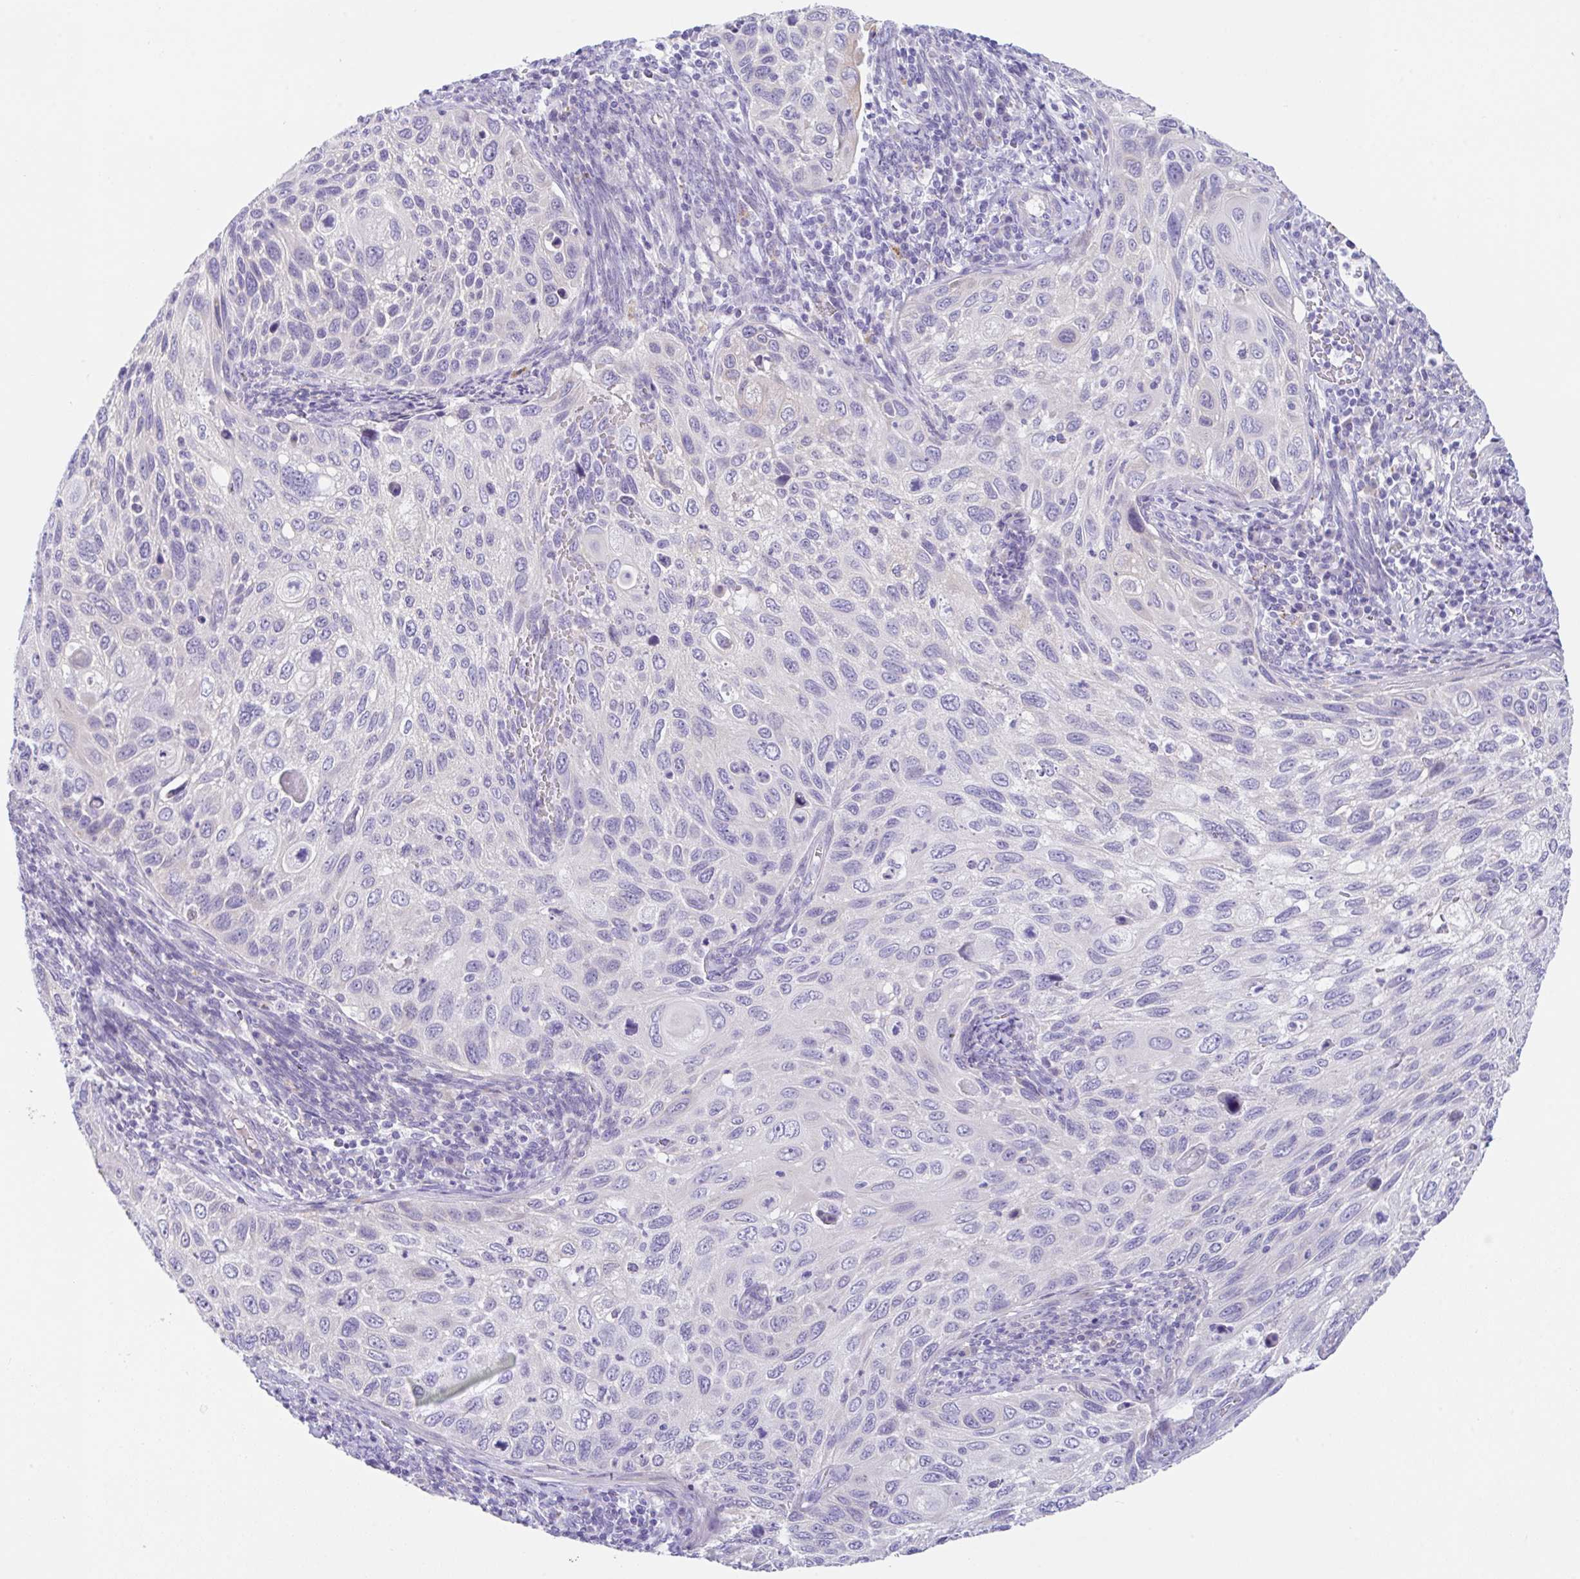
{"staining": {"intensity": "negative", "quantity": "none", "location": "none"}, "tissue": "cervical cancer", "cell_type": "Tumor cells", "image_type": "cancer", "snomed": [{"axis": "morphology", "description": "Squamous cell carcinoma, NOS"}, {"axis": "topography", "description": "Cervix"}], "caption": "Immunohistochemistry of human squamous cell carcinoma (cervical) displays no expression in tumor cells.", "gene": "TRAF4", "patient": {"sex": "female", "age": 70}}